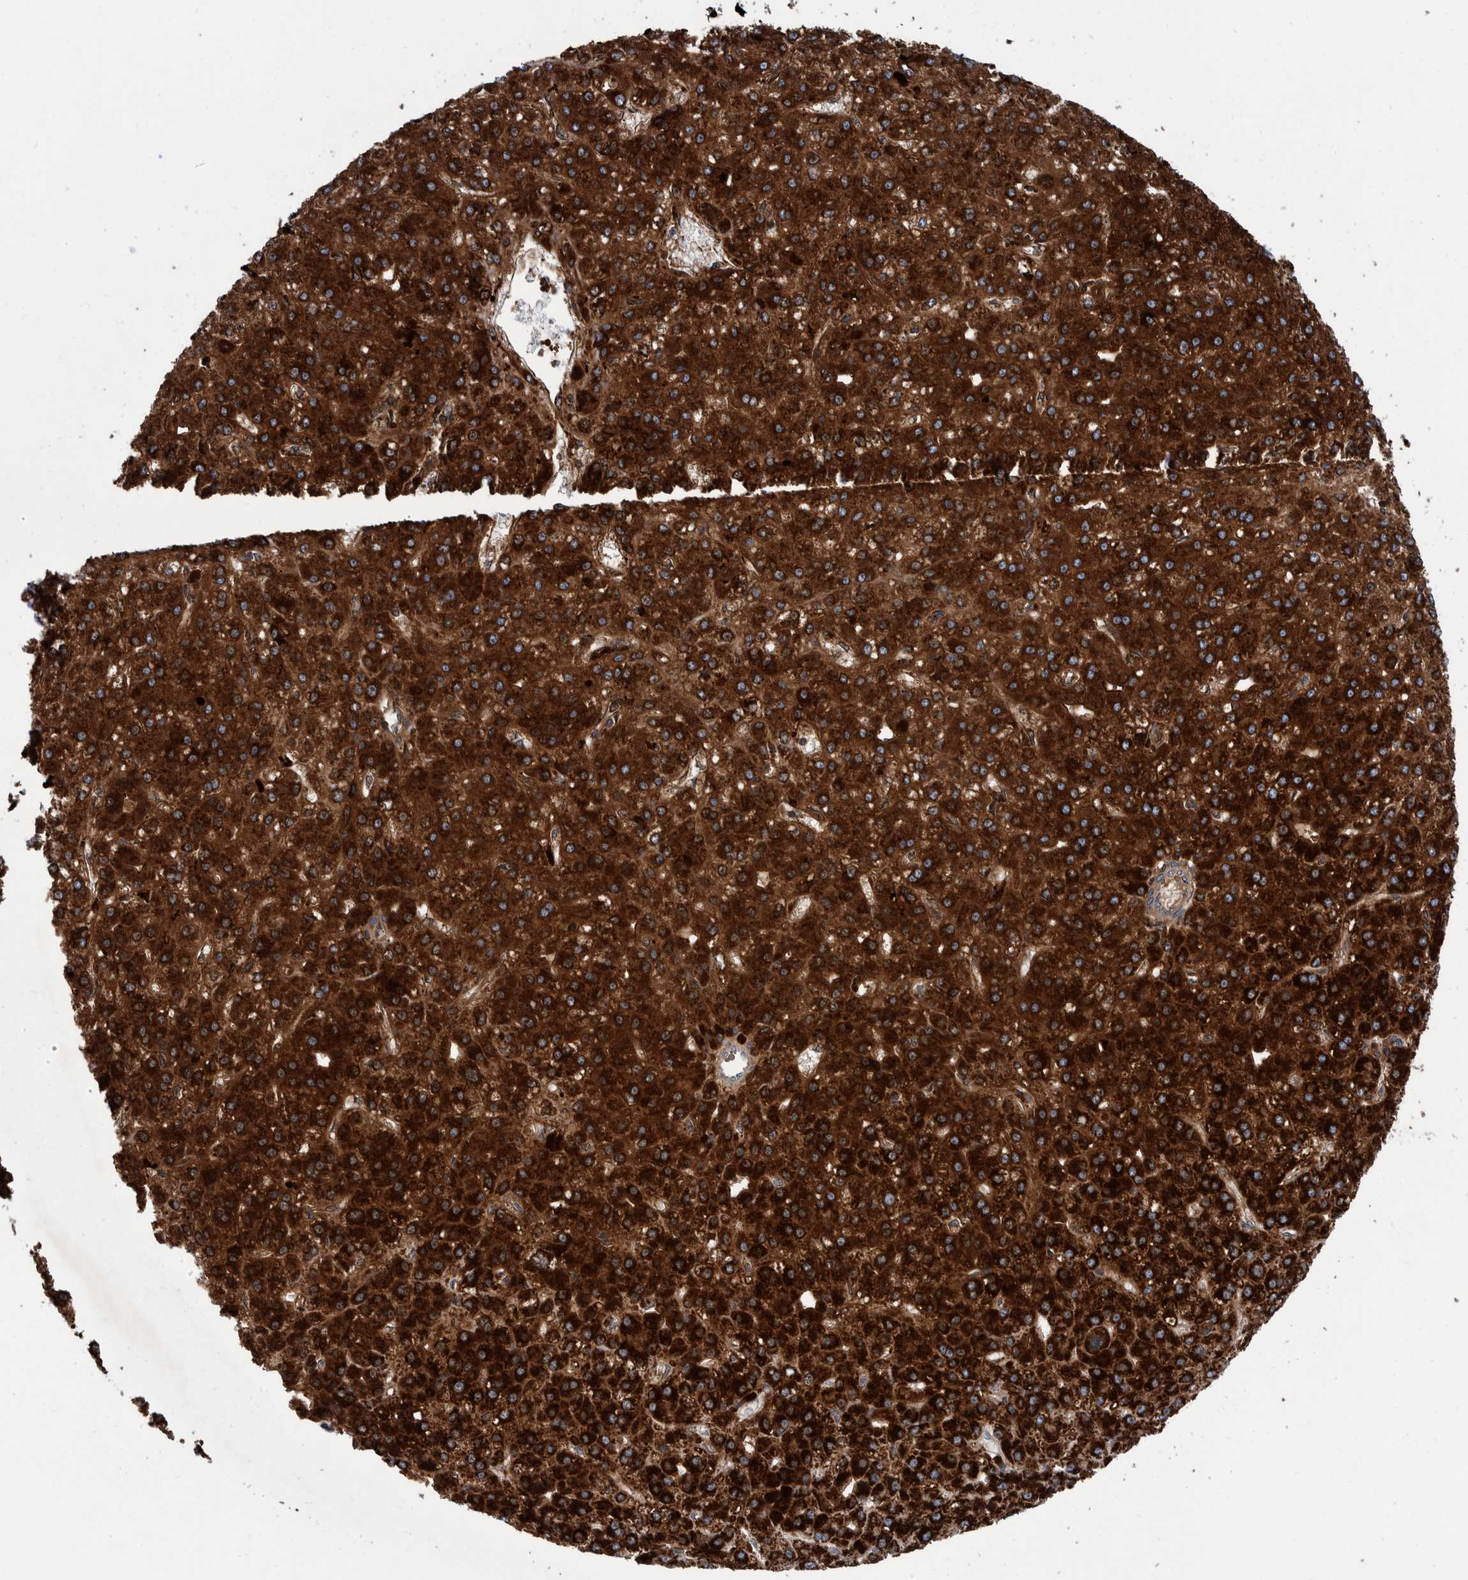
{"staining": {"intensity": "strong", "quantity": ">75%", "location": "cytoplasmic/membranous"}, "tissue": "liver cancer", "cell_type": "Tumor cells", "image_type": "cancer", "snomed": [{"axis": "morphology", "description": "Carcinoma, Hepatocellular, NOS"}, {"axis": "topography", "description": "Liver"}], "caption": "Liver cancer (hepatocellular carcinoma) stained with immunohistochemistry (IHC) displays strong cytoplasmic/membranous positivity in approximately >75% of tumor cells.", "gene": "DECR1", "patient": {"sex": "male", "age": 67}}